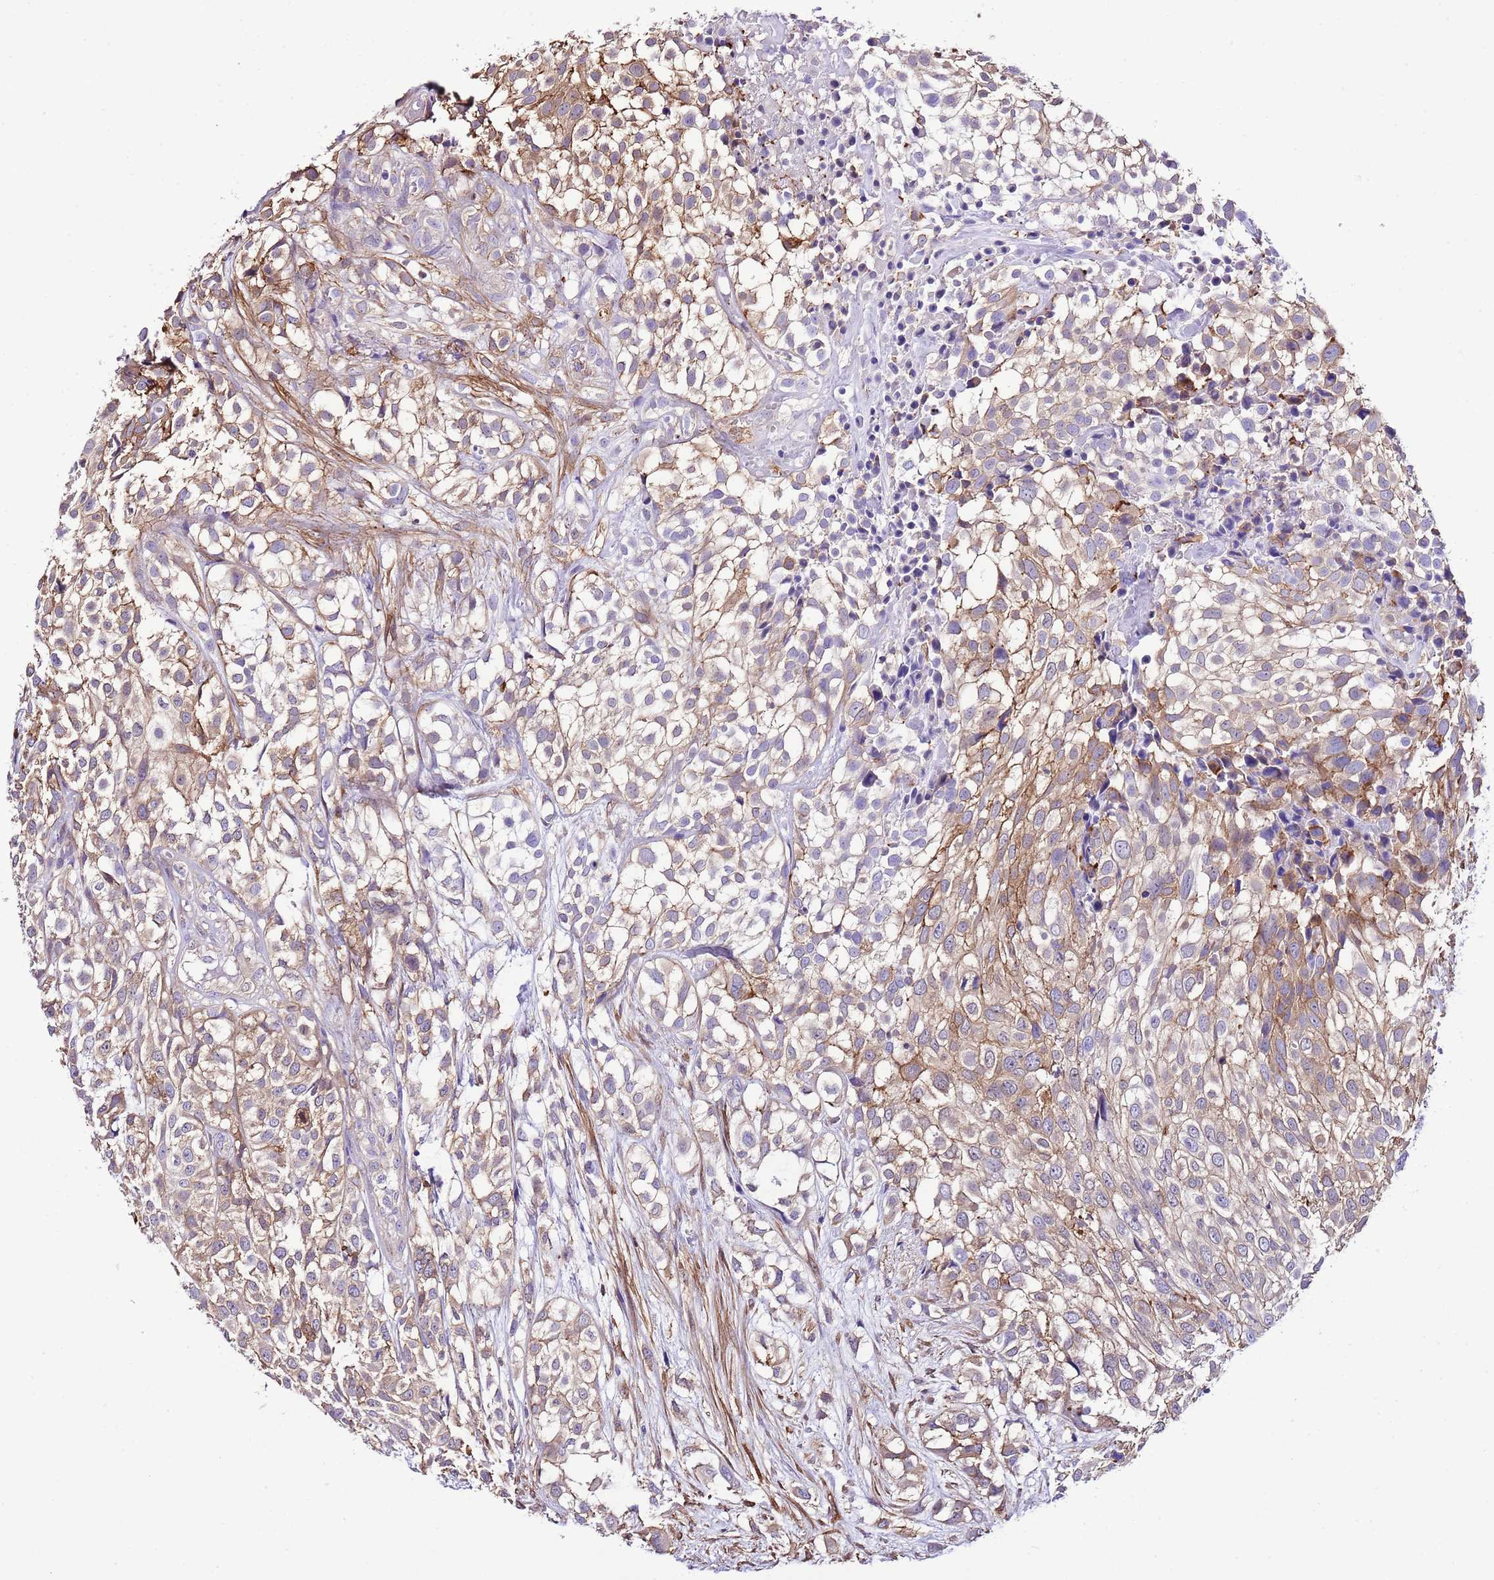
{"staining": {"intensity": "moderate", "quantity": "25%-75%", "location": "cytoplasmic/membranous"}, "tissue": "urothelial cancer", "cell_type": "Tumor cells", "image_type": "cancer", "snomed": [{"axis": "morphology", "description": "Urothelial carcinoma, High grade"}, {"axis": "topography", "description": "Urinary bladder"}], "caption": "This is a histology image of immunohistochemistry staining of urothelial carcinoma (high-grade), which shows moderate expression in the cytoplasmic/membranous of tumor cells.", "gene": "CNN2", "patient": {"sex": "male", "age": 56}}